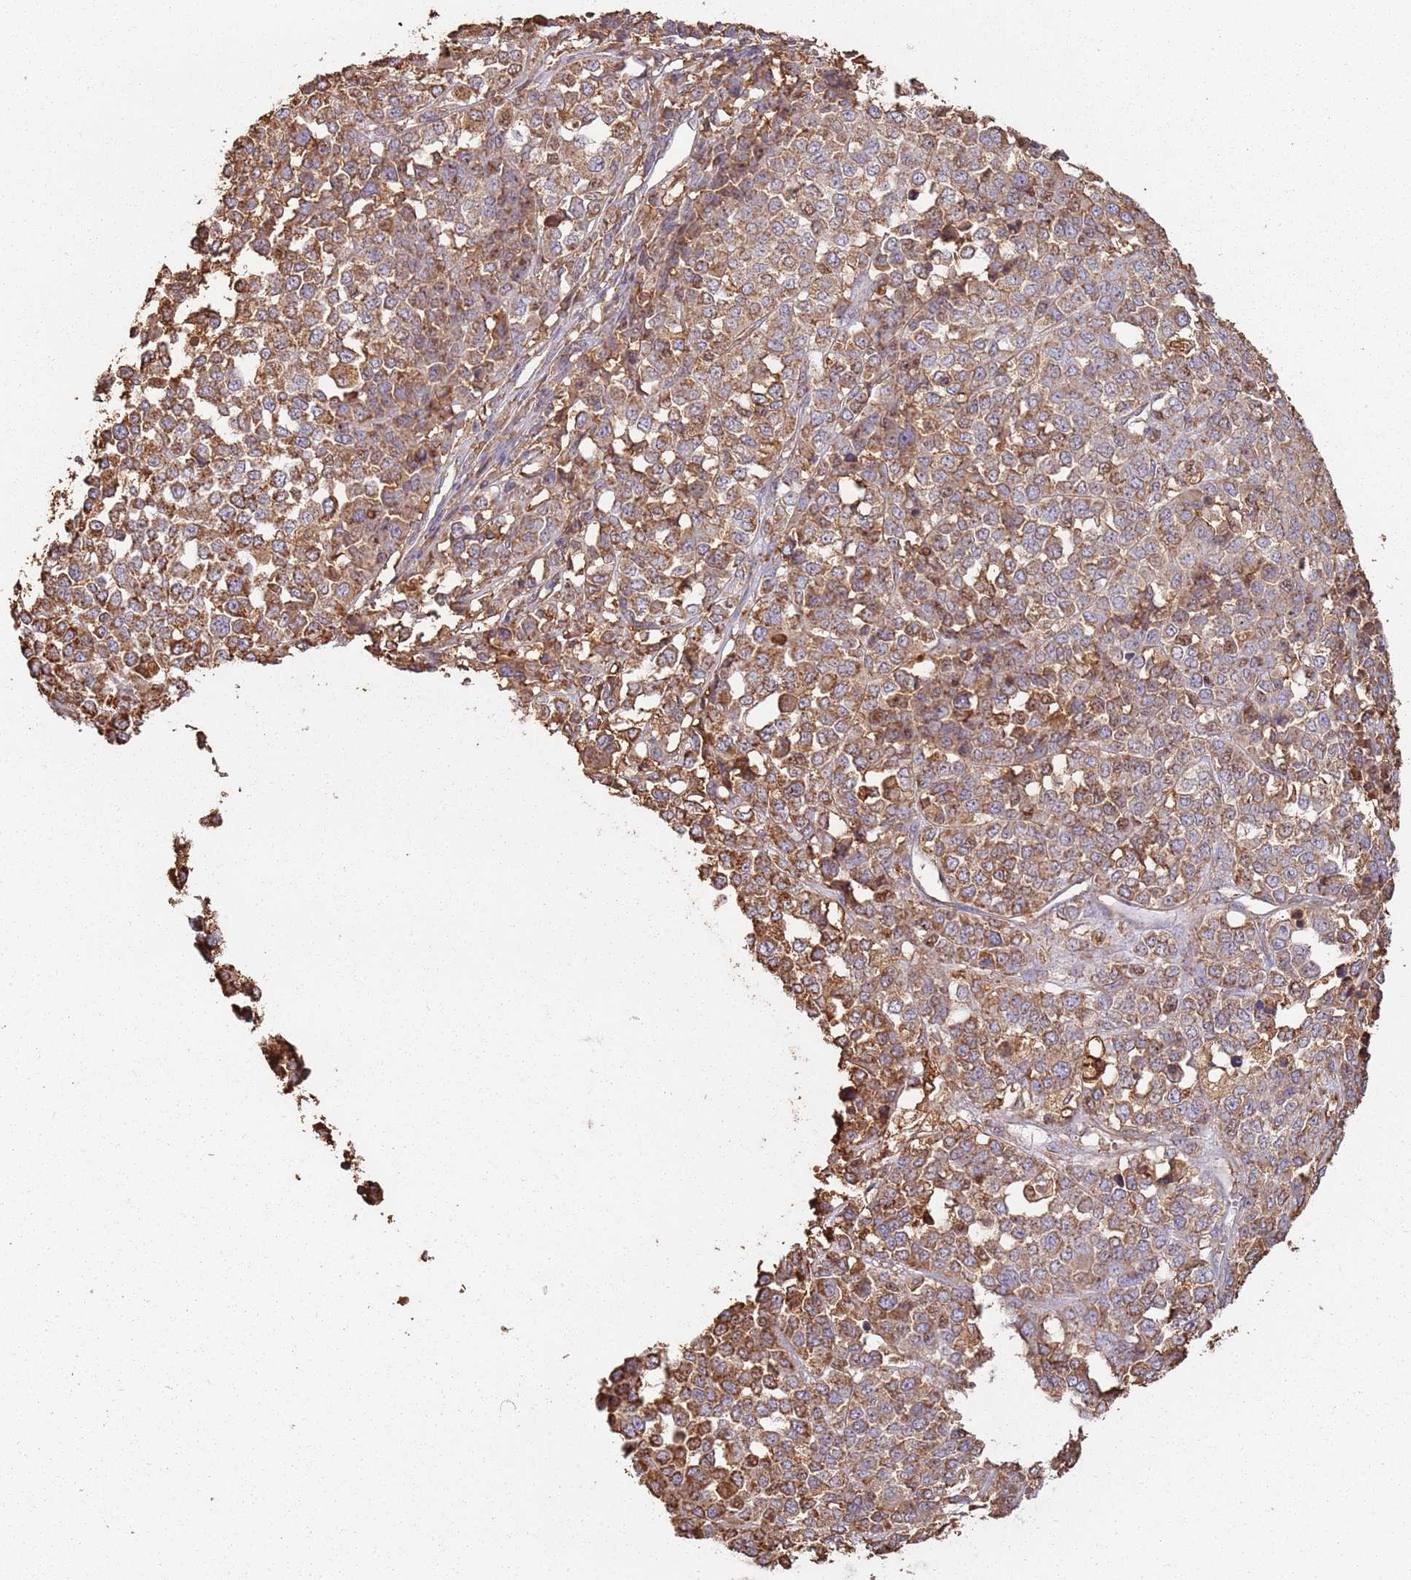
{"staining": {"intensity": "moderate", "quantity": ">75%", "location": "cytoplasmic/membranous"}, "tissue": "melanoma", "cell_type": "Tumor cells", "image_type": "cancer", "snomed": [{"axis": "morphology", "description": "Malignant melanoma, Metastatic site"}, {"axis": "topography", "description": "Lymph node"}], "caption": "The histopathology image exhibits immunohistochemical staining of malignant melanoma (metastatic site). There is moderate cytoplasmic/membranous staining is identified in about >75% of tumor cells.", "gene": "ATOSB", "patient": {"sex": "male", "age": 44}}